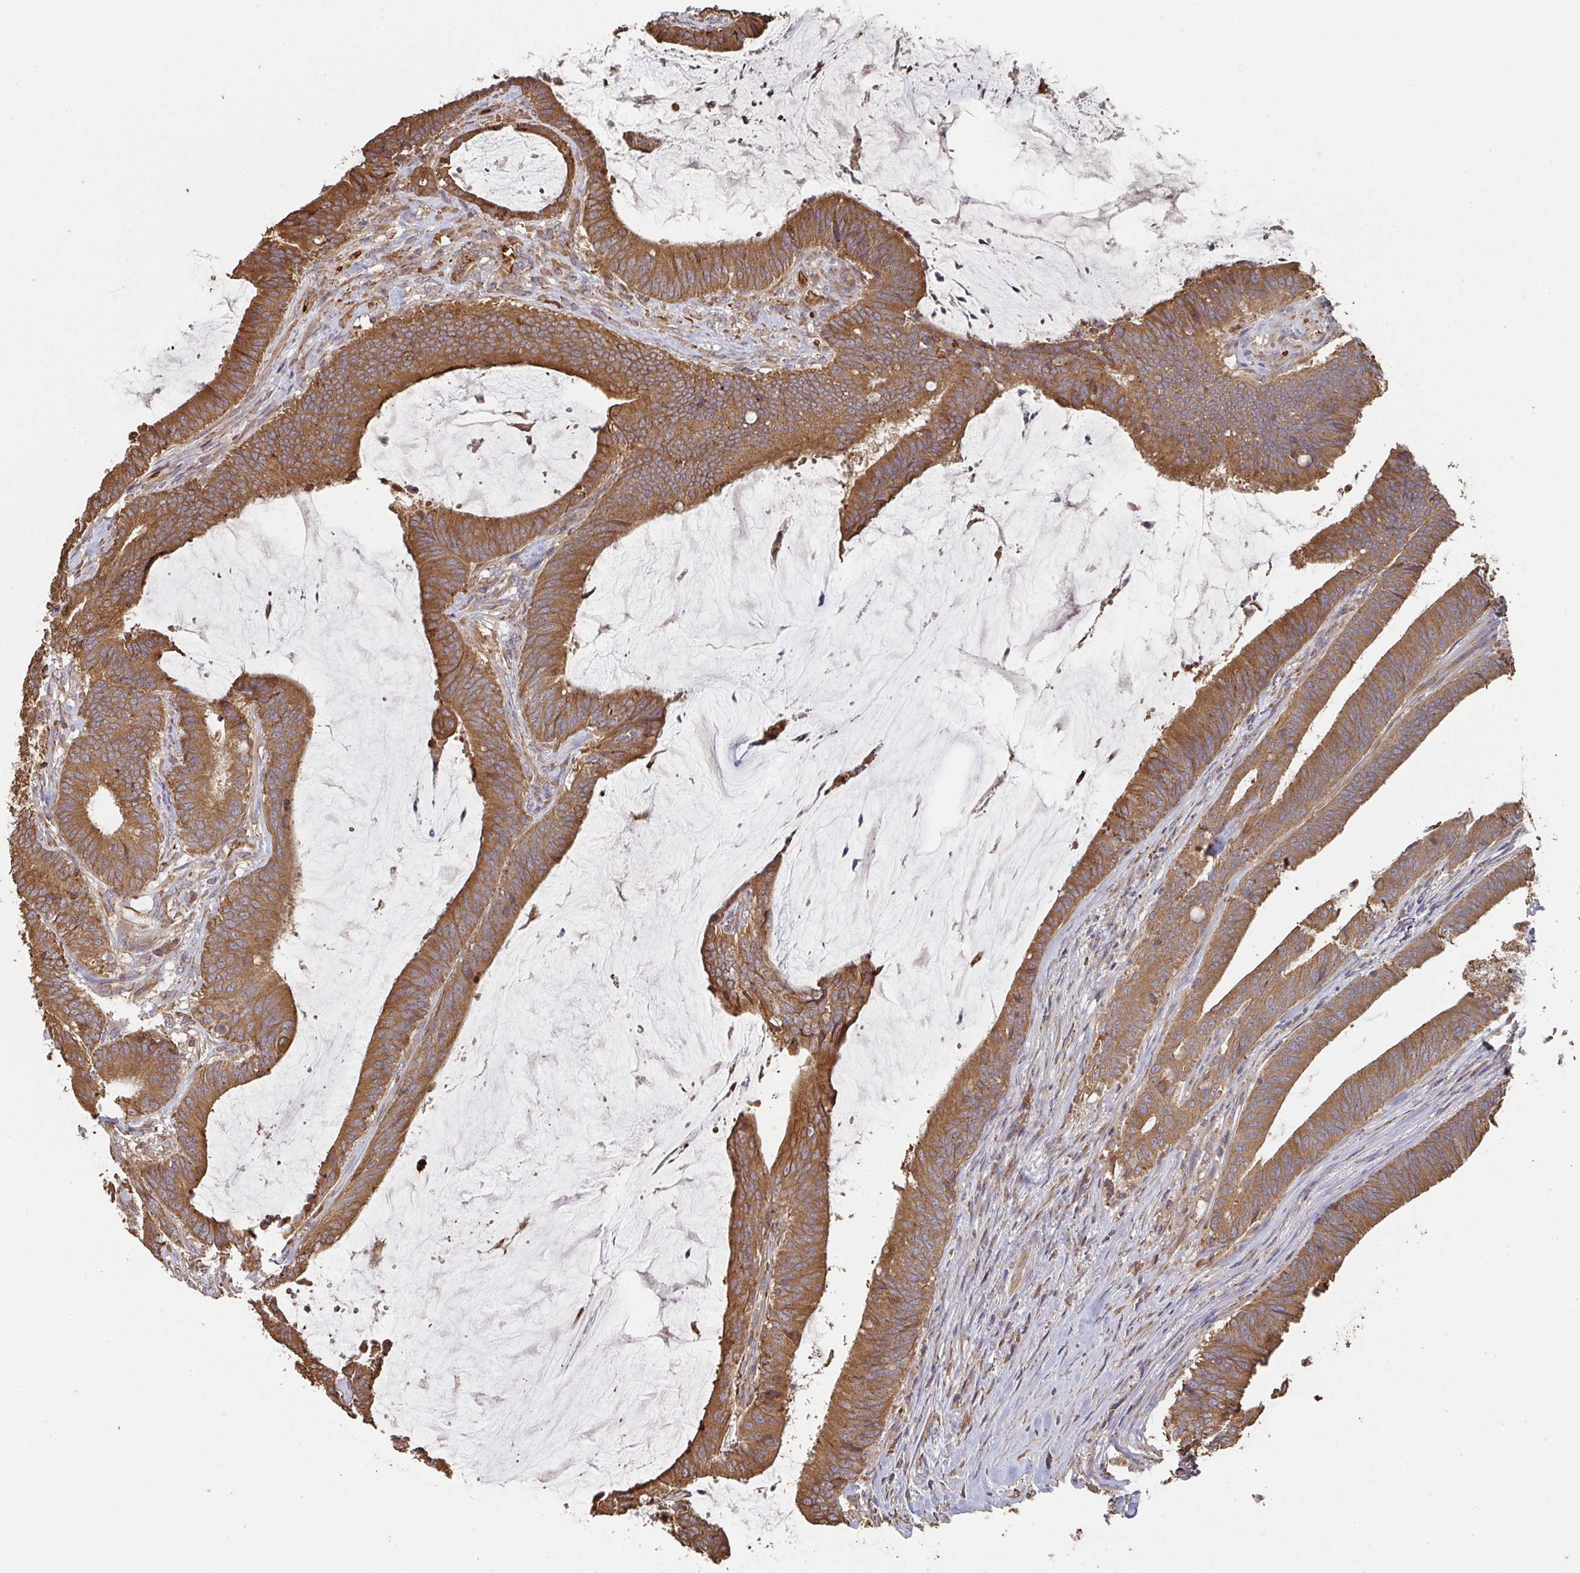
{"staining": {"intensity": "moderate", "quantity": ">75%", "location": "cytoplasmic/membranous"}, "tissue": "colorectal cancer", "cell_type": "Tumor cells", "image_type": "cancer", "snomed": [{"axis": "morphology", "description": "Adenocarcinoma, NOS"}, {"axis": "topography", "description": "Colon"}], "caption": "Protein positivity by IHC reveals moderate cytoplasmic/membranous staining in about >75% of tumor cells in colorectal cancer.", "gene": "POLG", "patient": {"sex": "female", "age": 43}}